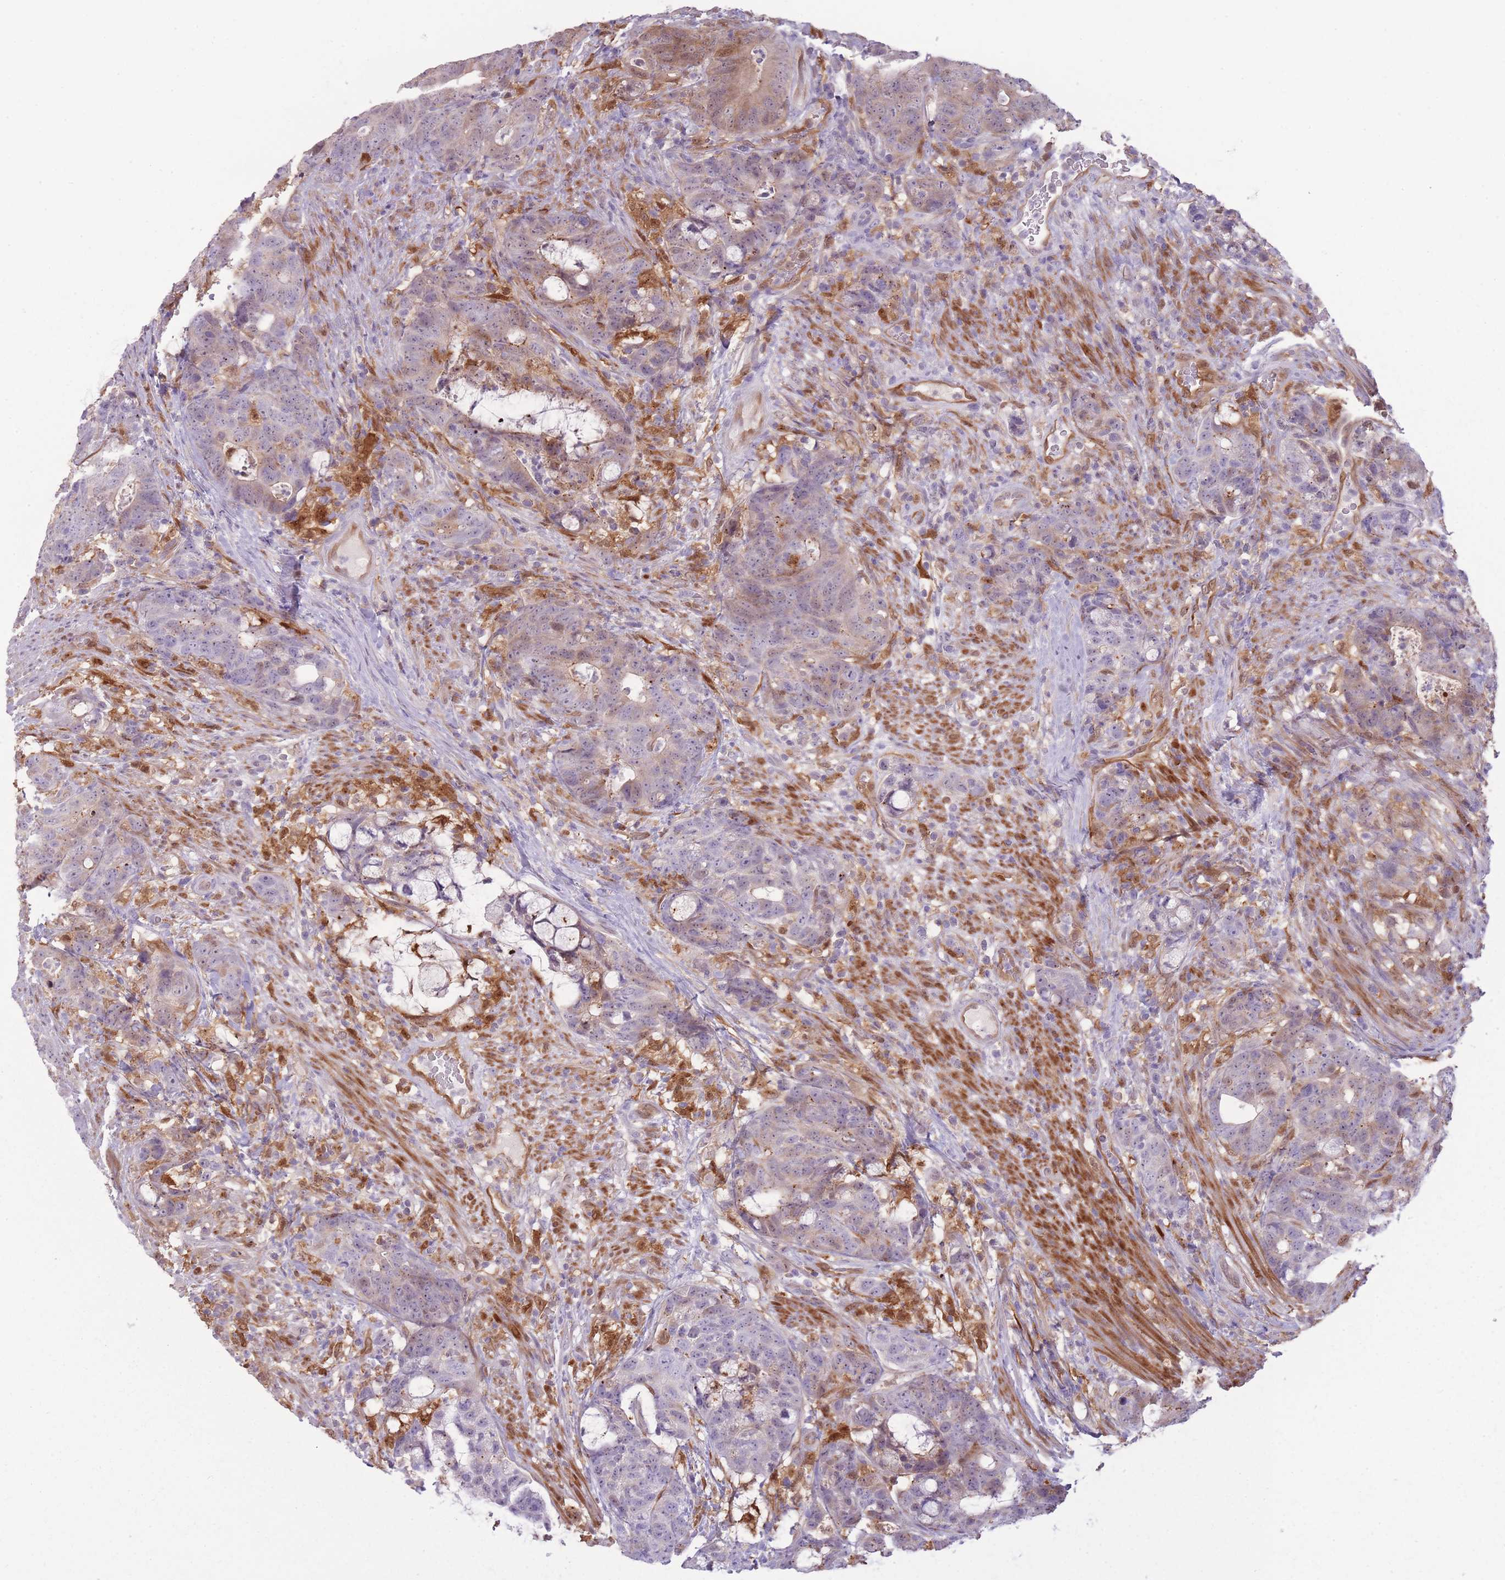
{"staining": {"intensity": "moderate", "quantity": "<25%", "location": "cytoplasmic/membranous,nuclear"}, "tissue": "colorectal cancer", "cell_type": "Tumor cells", "image_type": "cancer", "snomed": [{"axis": "morphology", "description": "Adenocarcinoma, NOS"}, {"axis": "topography", "description": "Colon"}], "caption": "DAB (3,3'-diaminobenzidine) immunohistochemical staining of adenocarcinoma (colorectal) reveals moderate cytoplasmic/membranous and nuclear protein expression in about <25% of tumor cells. The staining was performed using DAB (3,3'-diaminobenzidine), with brown indicating positive protein expression. Nuclei are stained blue with hematoxylin.", "gene": "LGALS9", "patient": {"sex": "female", "age": 82}}